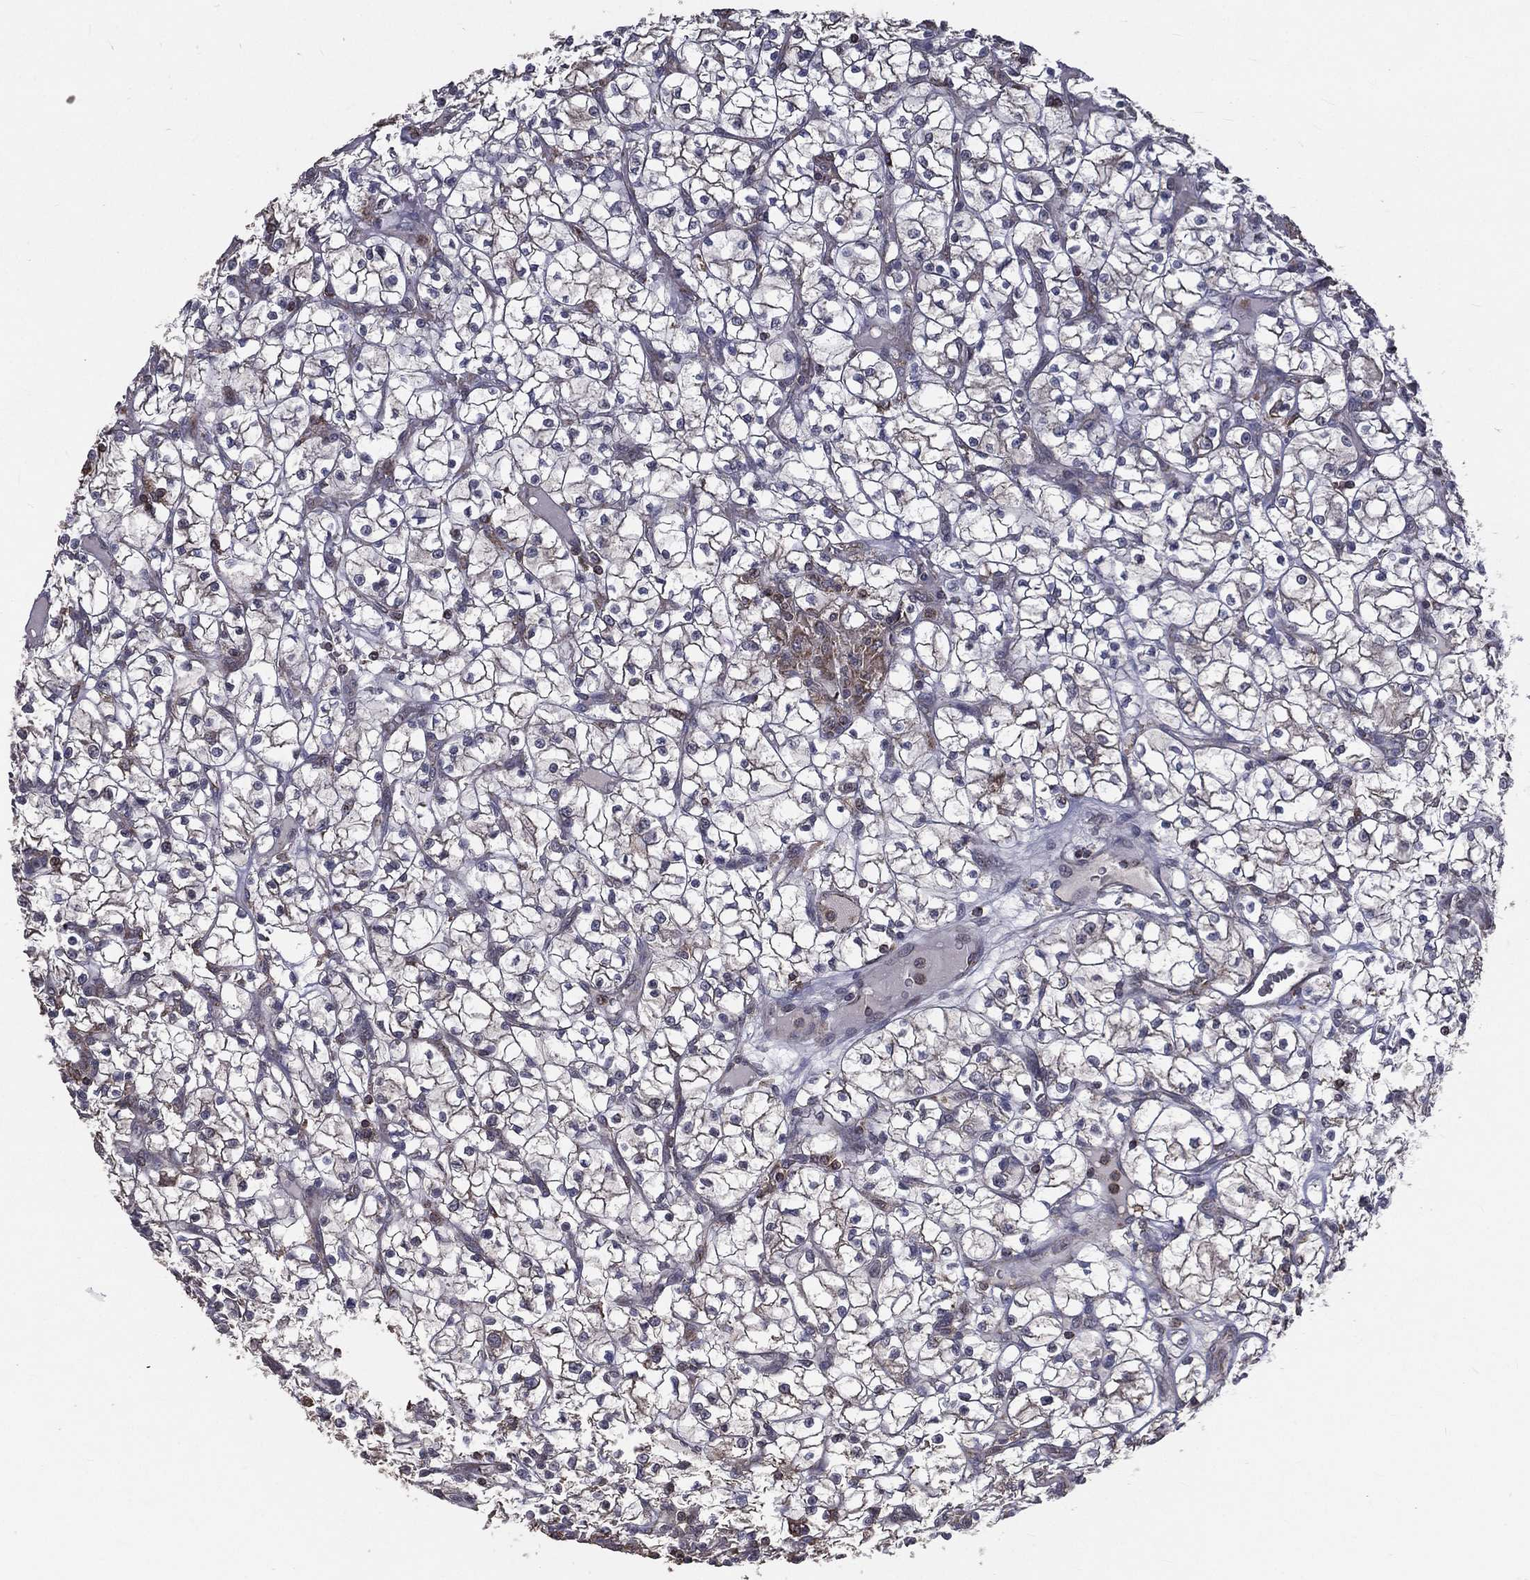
{"staining": {"intensity": "negative", "quantity": "none", "location": "none"}, "tissue": "renal cancer", "cell_type": "Tumor cells", "image_type": "cancer", "snomed": [{"axis": "morphology", "description": "Adenocarcinoma, NOS"}, {"axis": "topography", "description": "Kidney"}], "caption": "This photomicrograph is of renal cancer (adenocarcinoma) stained with immunohistochemistry to label a protein in brown with the nuclei are counter-stained blue. There is no expression in tumor cells.", "gene": "OLFML1", "patient": {"sex": "female", "age": 64}}